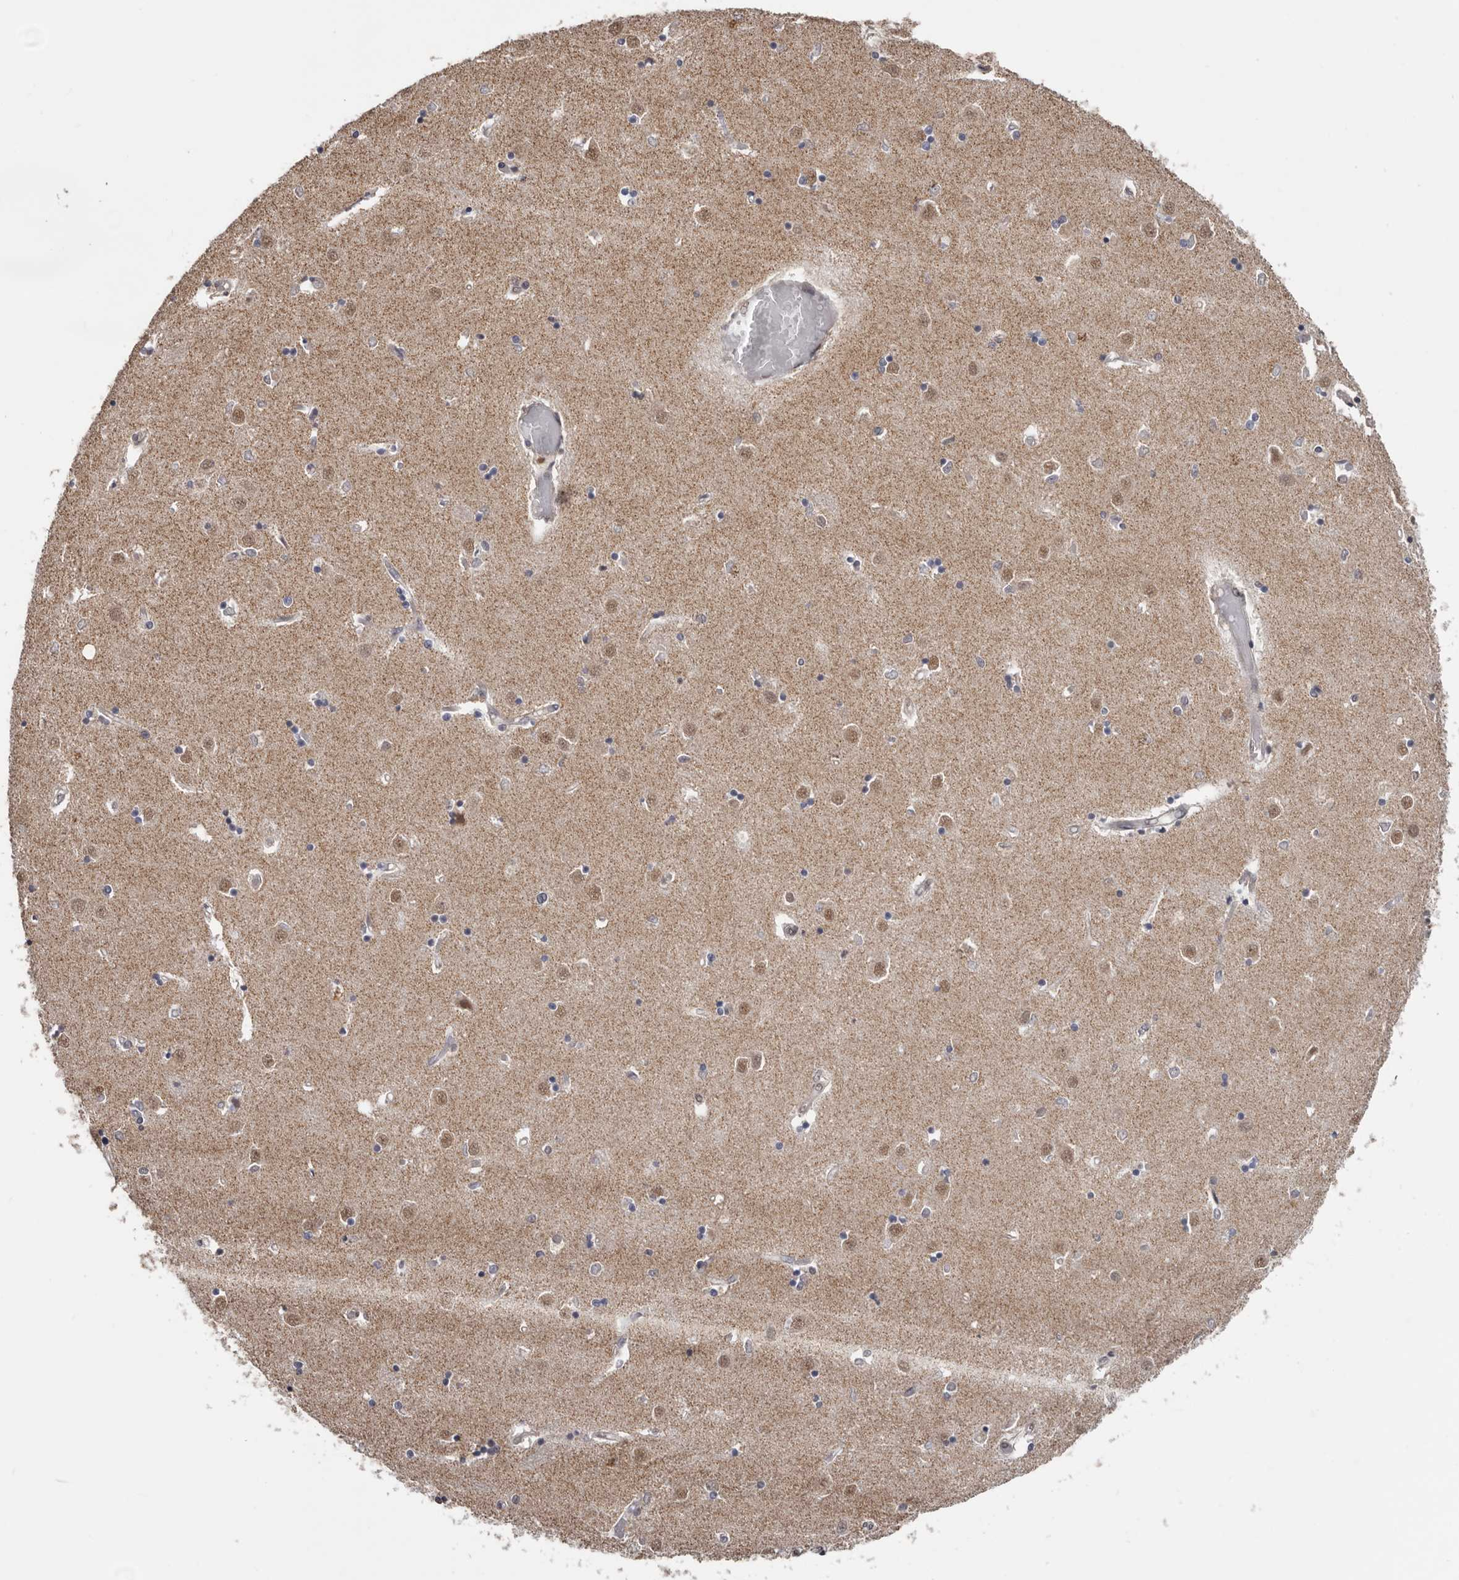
{"staining": {"intensity": "moderate", "quantity": "<25%", "location": "nuclear"}, "tissue": "caudate", "cell_type": "Glial cells", "image_type": "normal", "snomed": [{"axis": "morphology", "description": "Normal tissue, NOS"}, {"axis": "topography", "description": "Lateral ventricle wall"}], "caption": "IHC staining of normal caudate, which exhibits low levels of moderate nuclear expression in approximately <25% of glial cells indicating moderate nuclear protein positivity. The staining was performed using DAB (3,3'-diaminobenzidine) (brown) for protein detection and nuclei were counterstained in hematoxylin (blue).", "gene": "MOGAT2", "patient": {"sex": "male", "age": 45}}